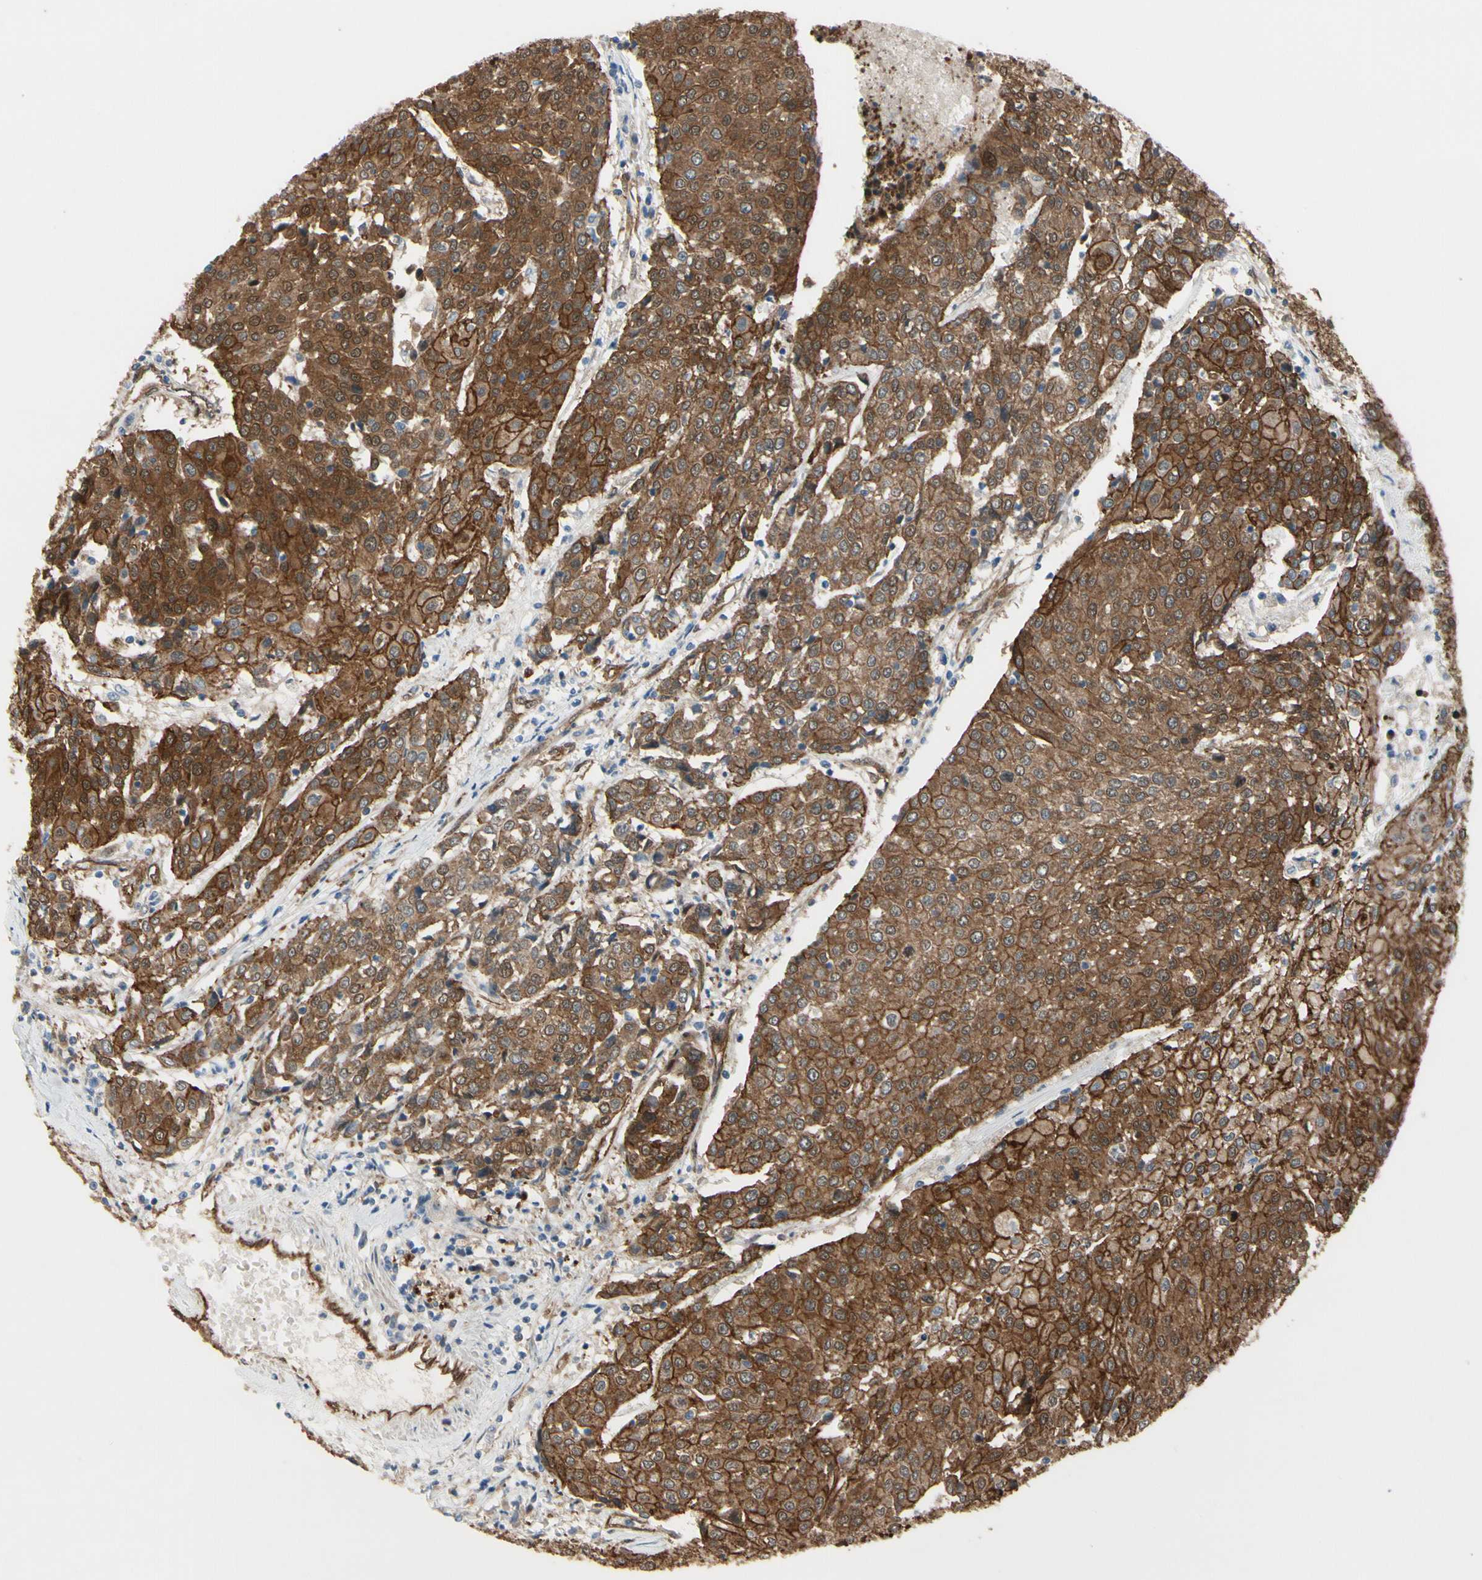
{"staining": {"intensity": "strong", "quantity": ">75%", "location": "cytoplasmic/membranous"}, "tissue": "urothelial cancer", "cell_type": "Tumor cells", "image_type": "cancer", "snomed": [{"axis": "morphology", "description": "Urothelial carcinoma, High grade"}, {"axis": "topography", "description": "Urinary bladder"}], "caption": "Protein staining displays strong cytoplasmic/membranous positivity in approximately >75% of tumor cells in urothelial carcinoma (high-grade). (IHC, brightfield microscopy, high magnification).", "gene": "CTTNBP2", "patient": {"sex": "female", "age": 85}}